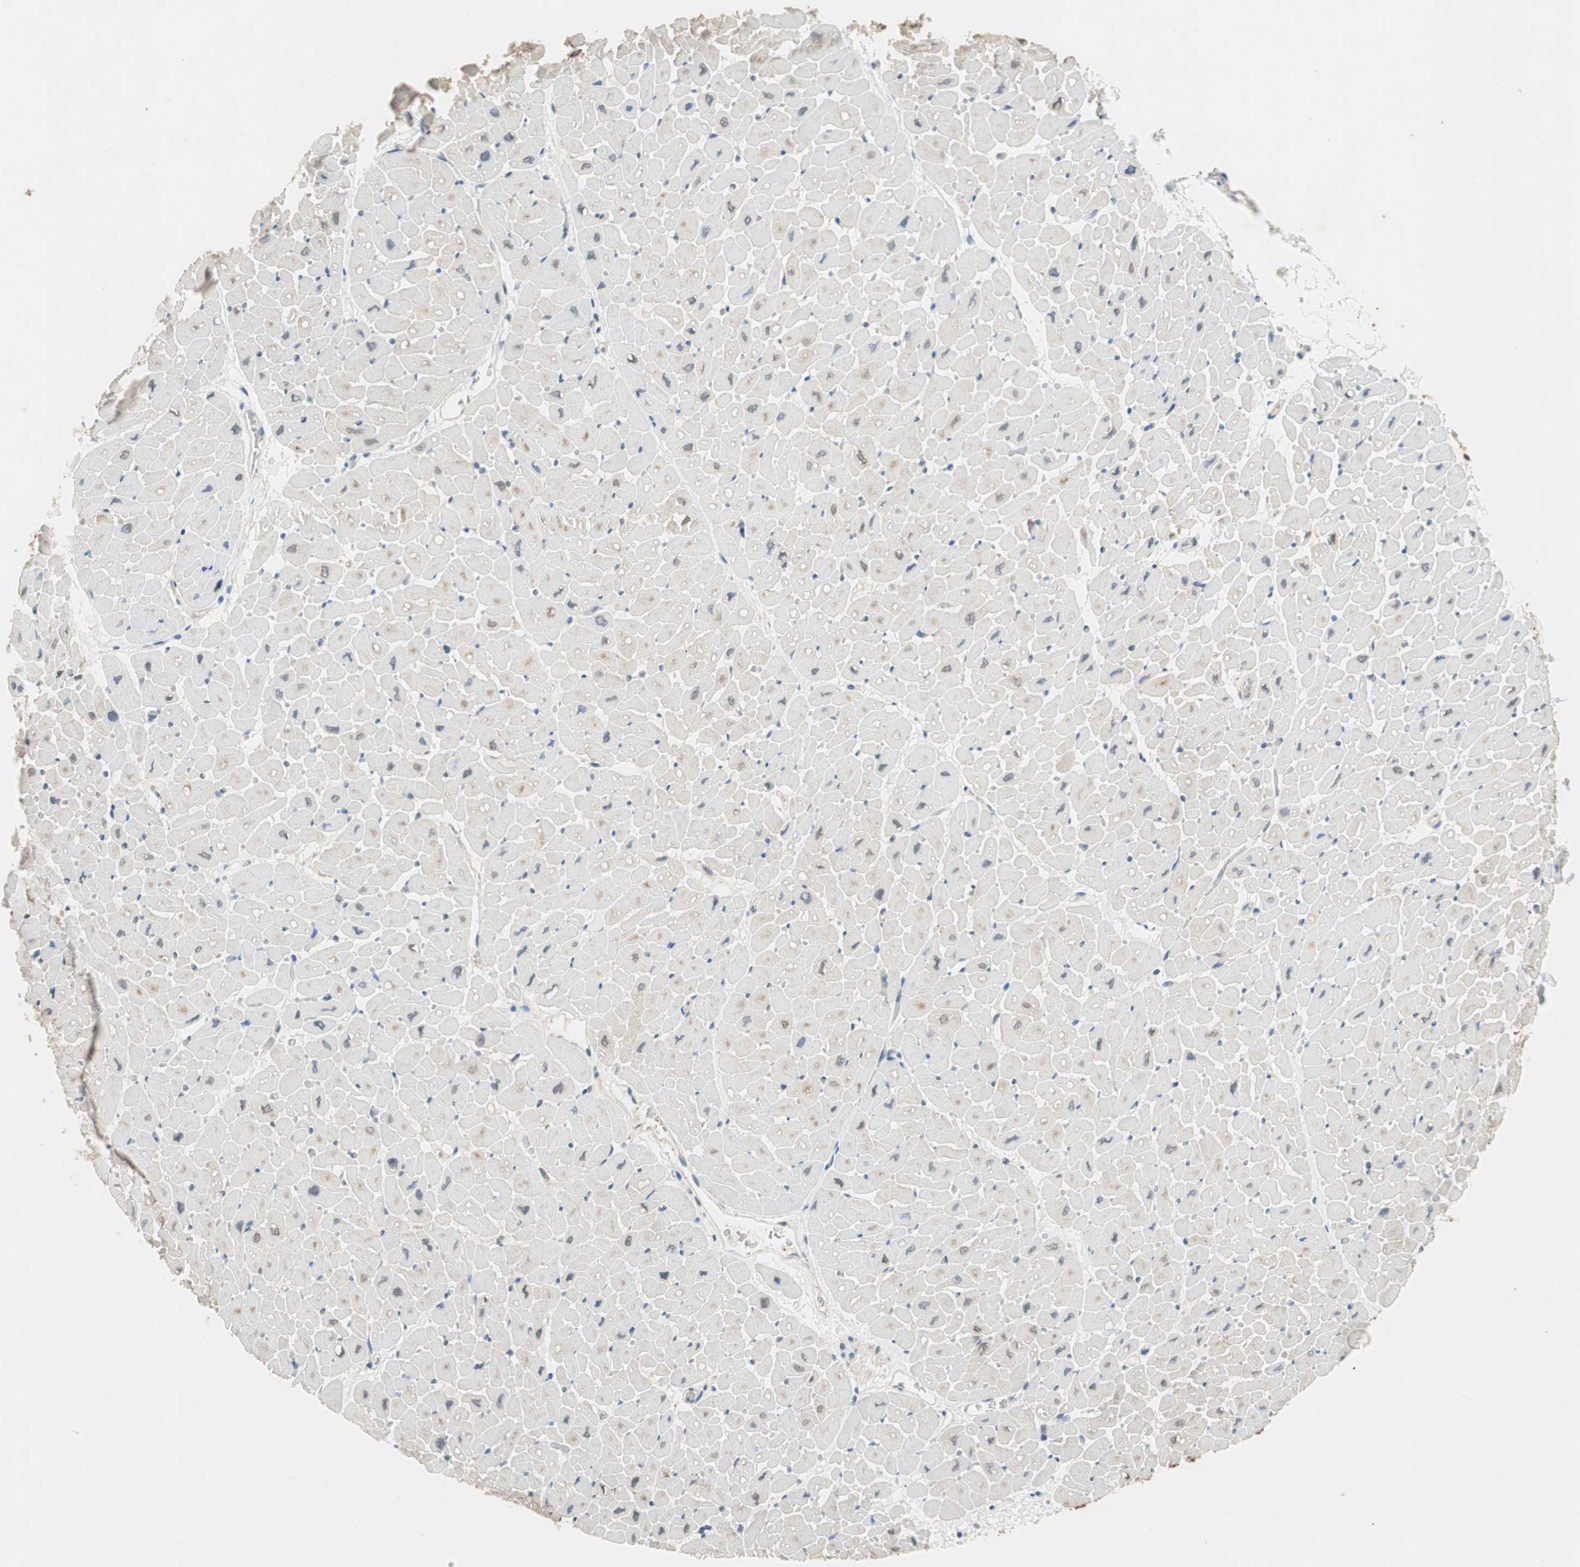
{"staining": {"intensity": "weak", "quantity": "25%-75%", "location": "cytoplasmic/membranous"}, "tissue": "heart muscle", "cell_type": "Cardiomyocytes", "image_type": "normal", "snomed": [{"axis": "morphology", "description": "Normal tissue, NOS"}, {"axis": "topography", "description": "Heart"}], "caption": "Human heart muscle stained for a protein (brown) demonstrates weak cytoplasmic/membranous positive staining in approximately 25%-75% of cardiomyocytes.", "gene": "SERPINB5", "patient": {"sex": "male", "age": 45}}